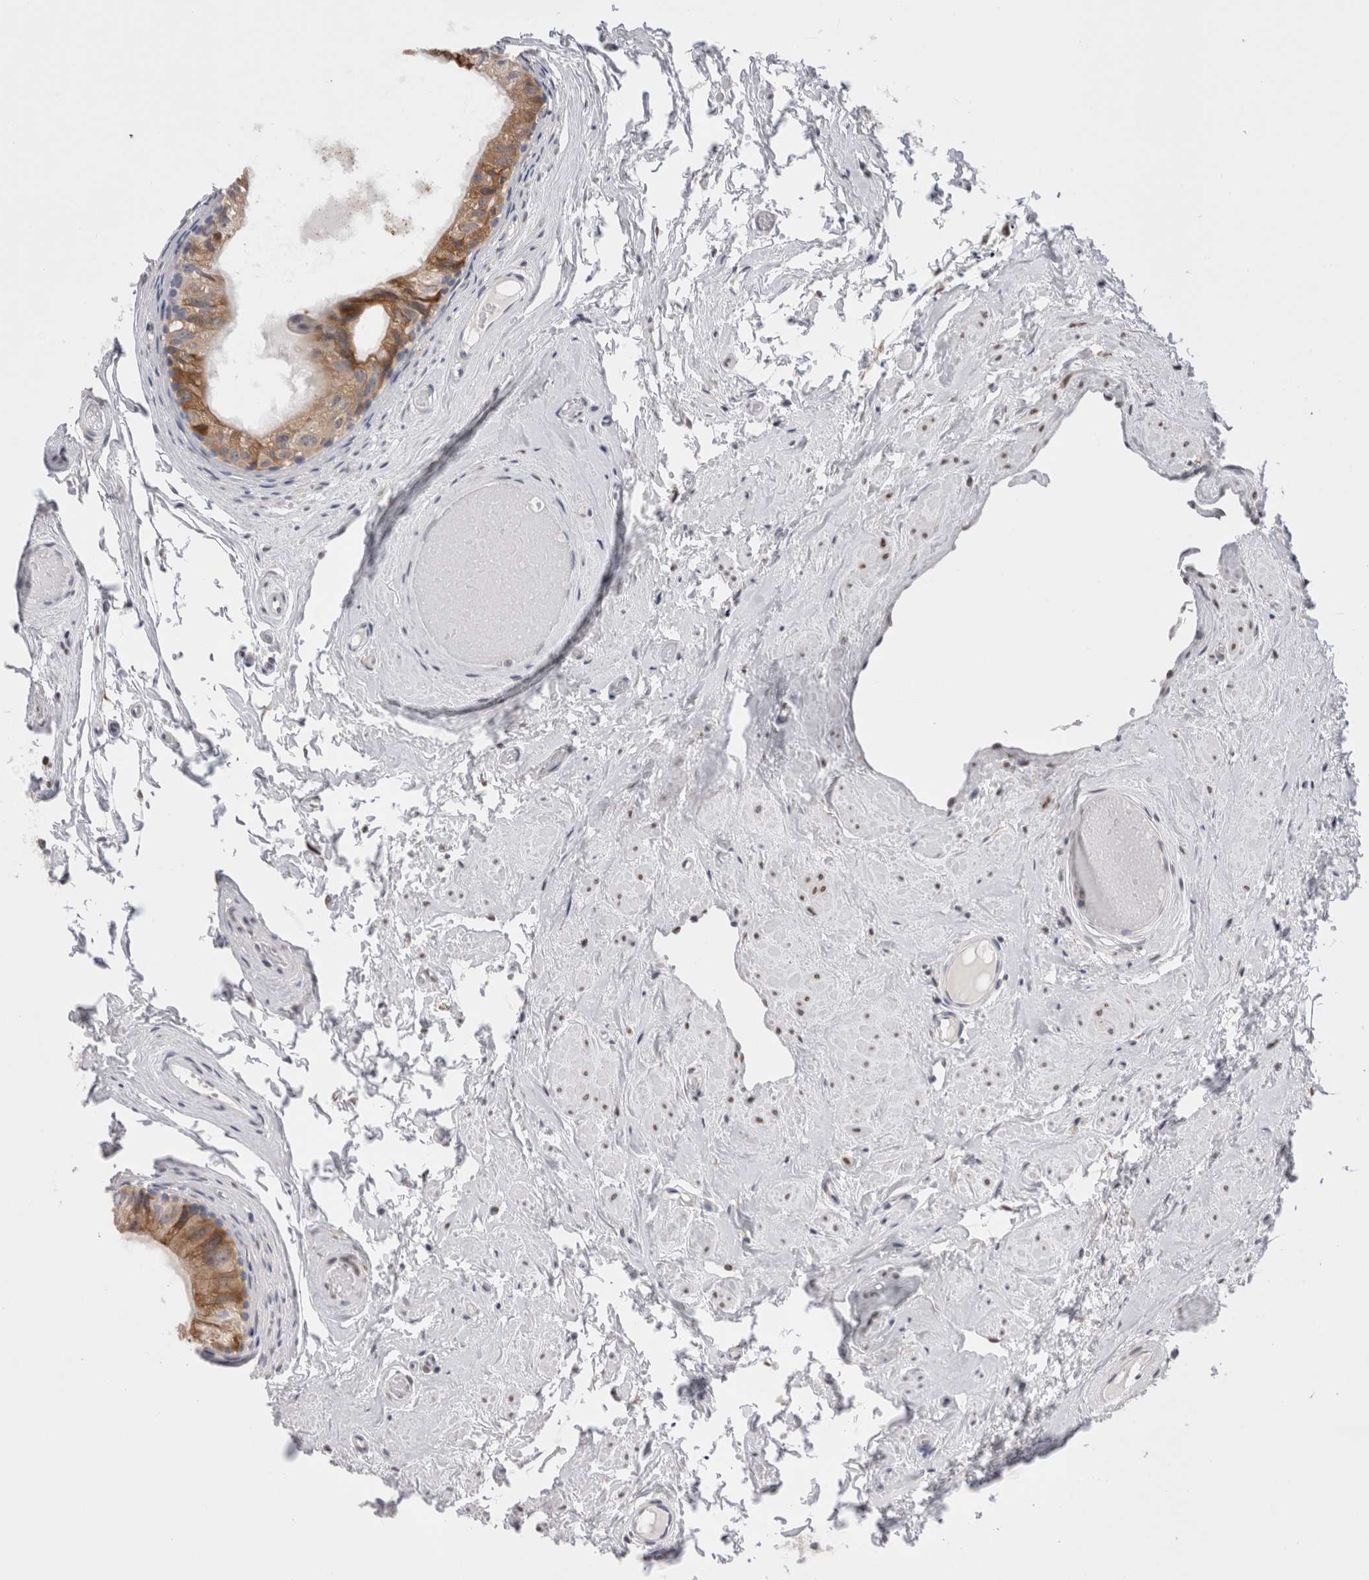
{"staining": {"intensity": "moderate", "quantity": "25%-75%", "location": "cytoplasmic/membranous"}, "tissue": "epididymis", "cell_type": "Glandular cells", "image_type": "normal", "snomed": [{"axis": "morphology", "description": "Normal tissue, NOS"}, {"axis": "topography", "description": "Epididymis"}], "caption": "Unremarkable epididymis was stained to show a protein in brown. There is medium levels of moderate cytoplasmic/membranous positivity in approximately 25%-75% of glandular cells.", "gene": "VCPIP1", "patient": {"sex": "male", "age": 79}}